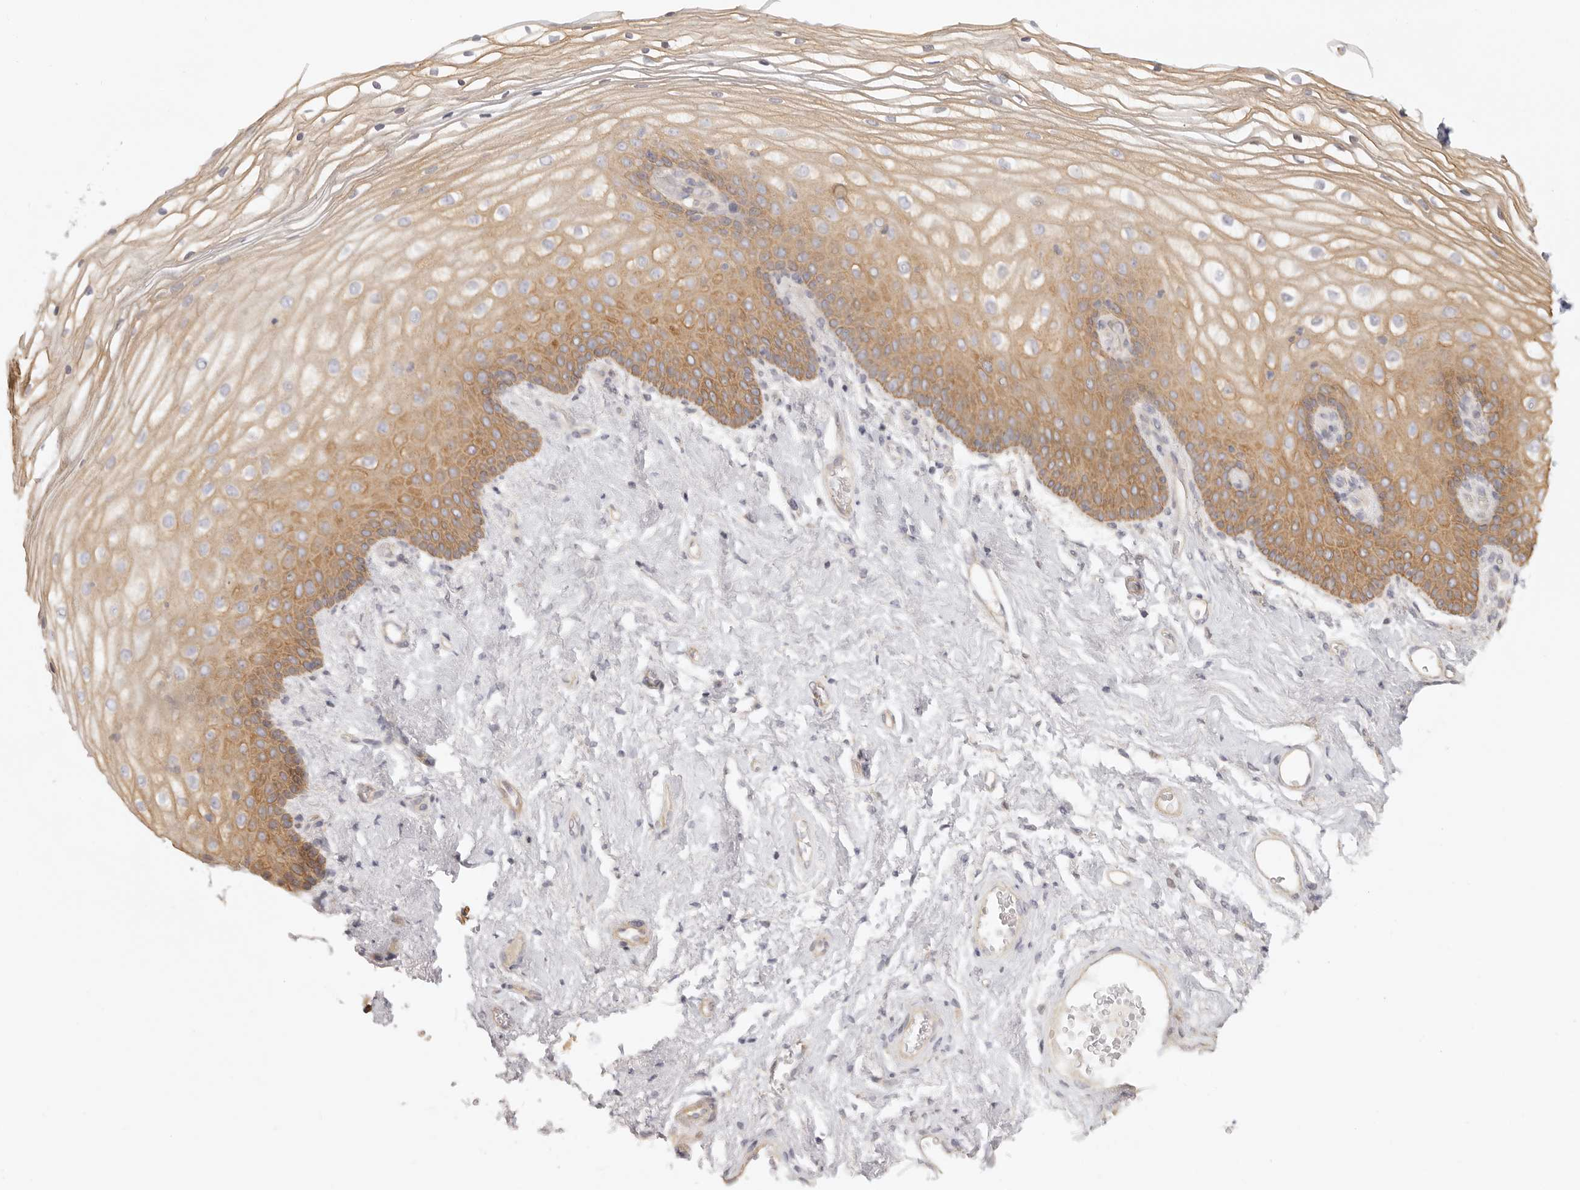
{"staining": {"intensity": "moderate", "quantity": "25%-75%", "location": "cytoplasmic/membranous"}, "tissue": "vagina", "cell_type": "Squamous epithelial cells", "image_type": "normal", "snomed": [{"axis": "morphology", "description": "Normal tissue, NOS"}, {"axis": "topography", "description": "Vagina"}], "caption": "Approximately 25%-75% of squamous epithelial cells in normal human vagina exhibit moderate cytoplasmic/membranous protein staining as visualized by brown immunohistochemical staining.", "gene": "RXFP1", "patient": {"sex": "female", "age": 60}}